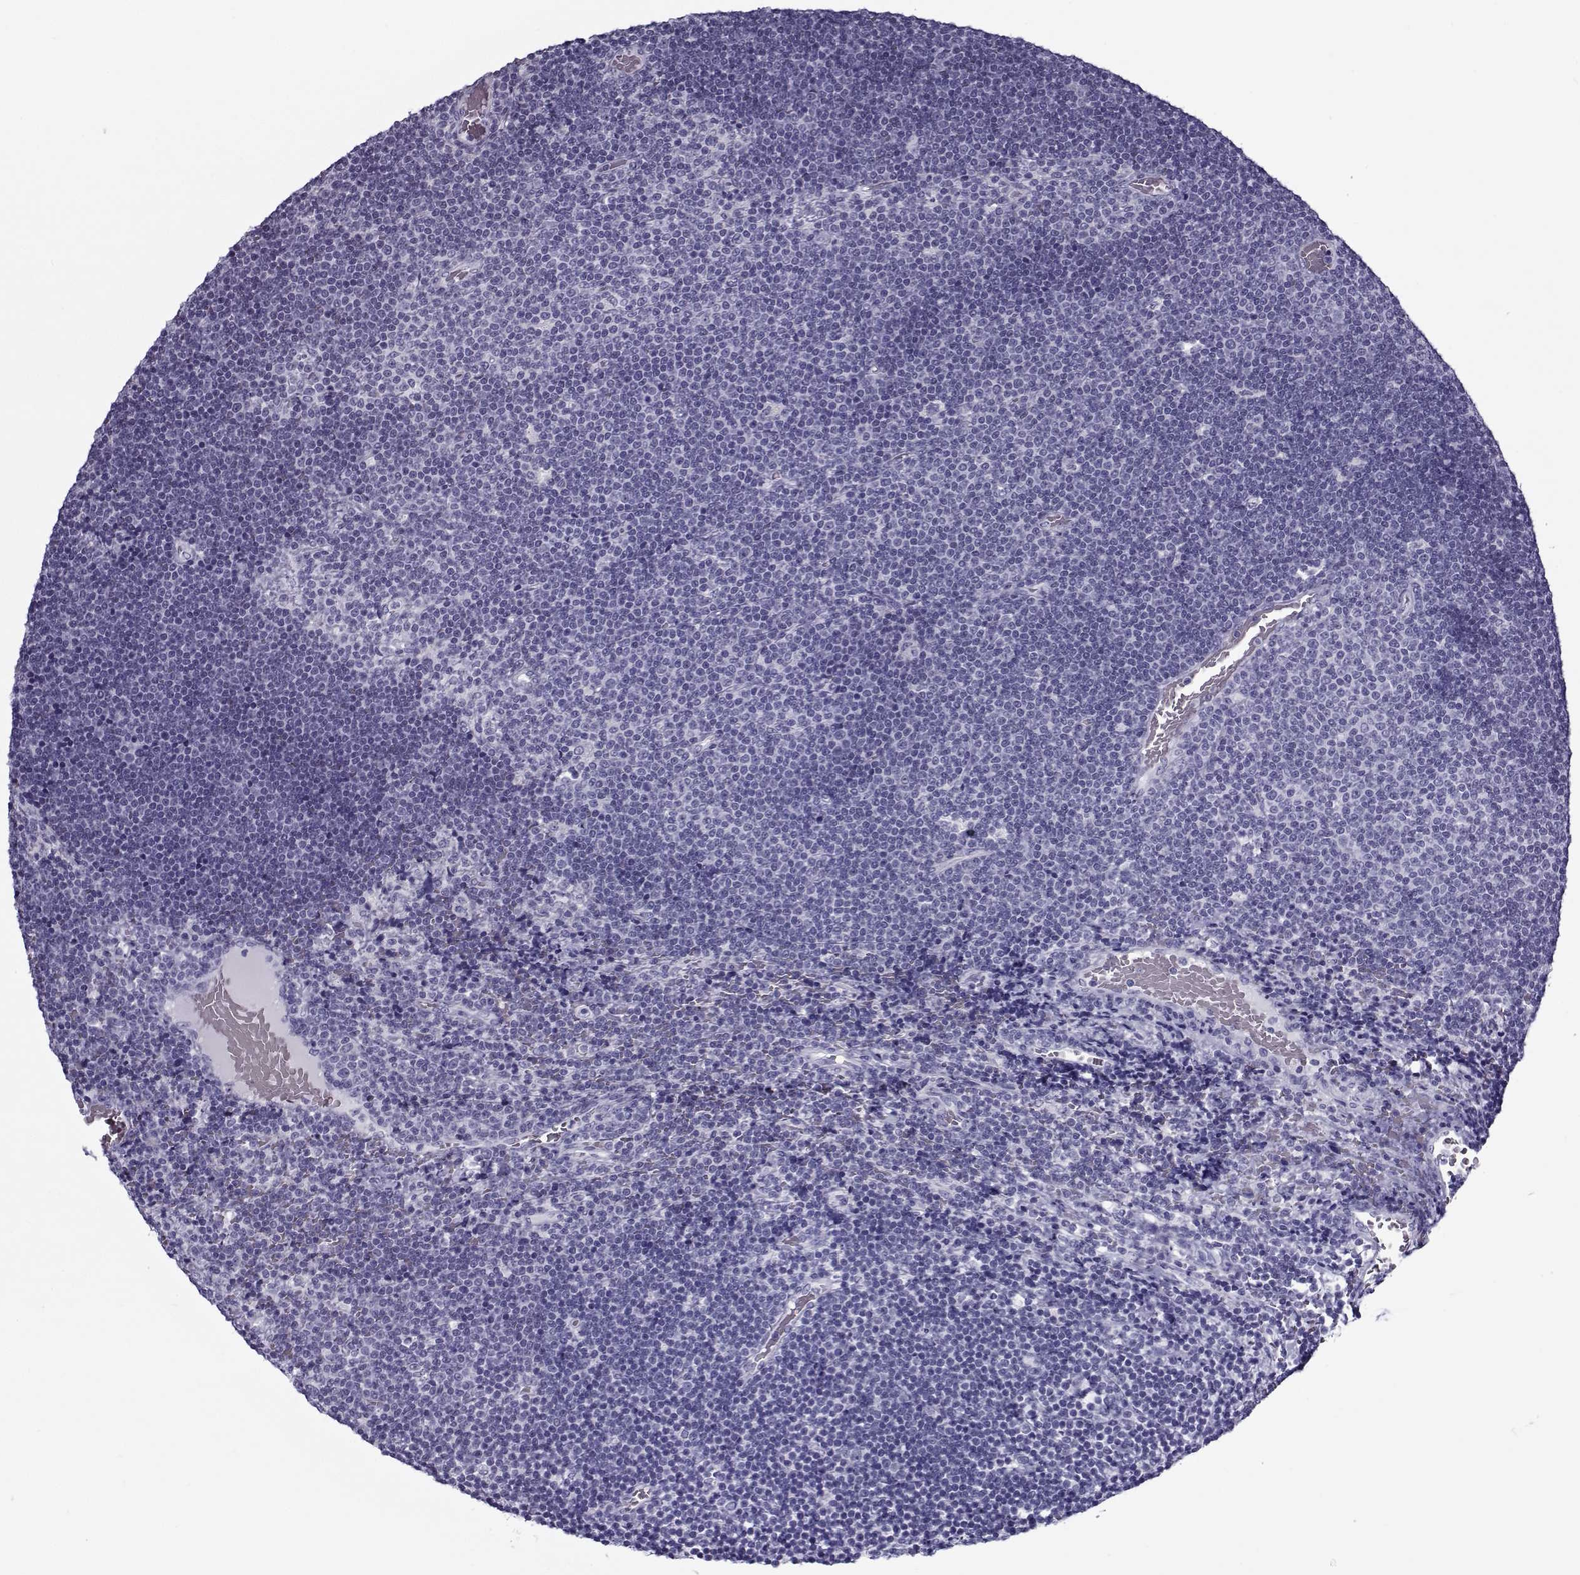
{"staining": {"intensity": "negative", "quantity": "none", "location": "none"}, "tissue": "lymphoma", "cell_type": "Tumor cells", "image_type": "cancer", "snomed": [{"axis": "morphology", "description": "Malignant lymphoma, non-Hodgkin's type, Low grade"}, {"axis": "topography", "description": "Brain"}], "caption": "Image shows no protein staining in tumor cells of lymphoma tissue. The staining was performed using DAB (3,3'-diaminobenzidine) to visualize the protein expression in brown, while the nuclei were stained in blue with hematoxylin (Magnification: 20x).", "gene": "GAGE2A", "patient": {"sex": "female", "age": 66}}